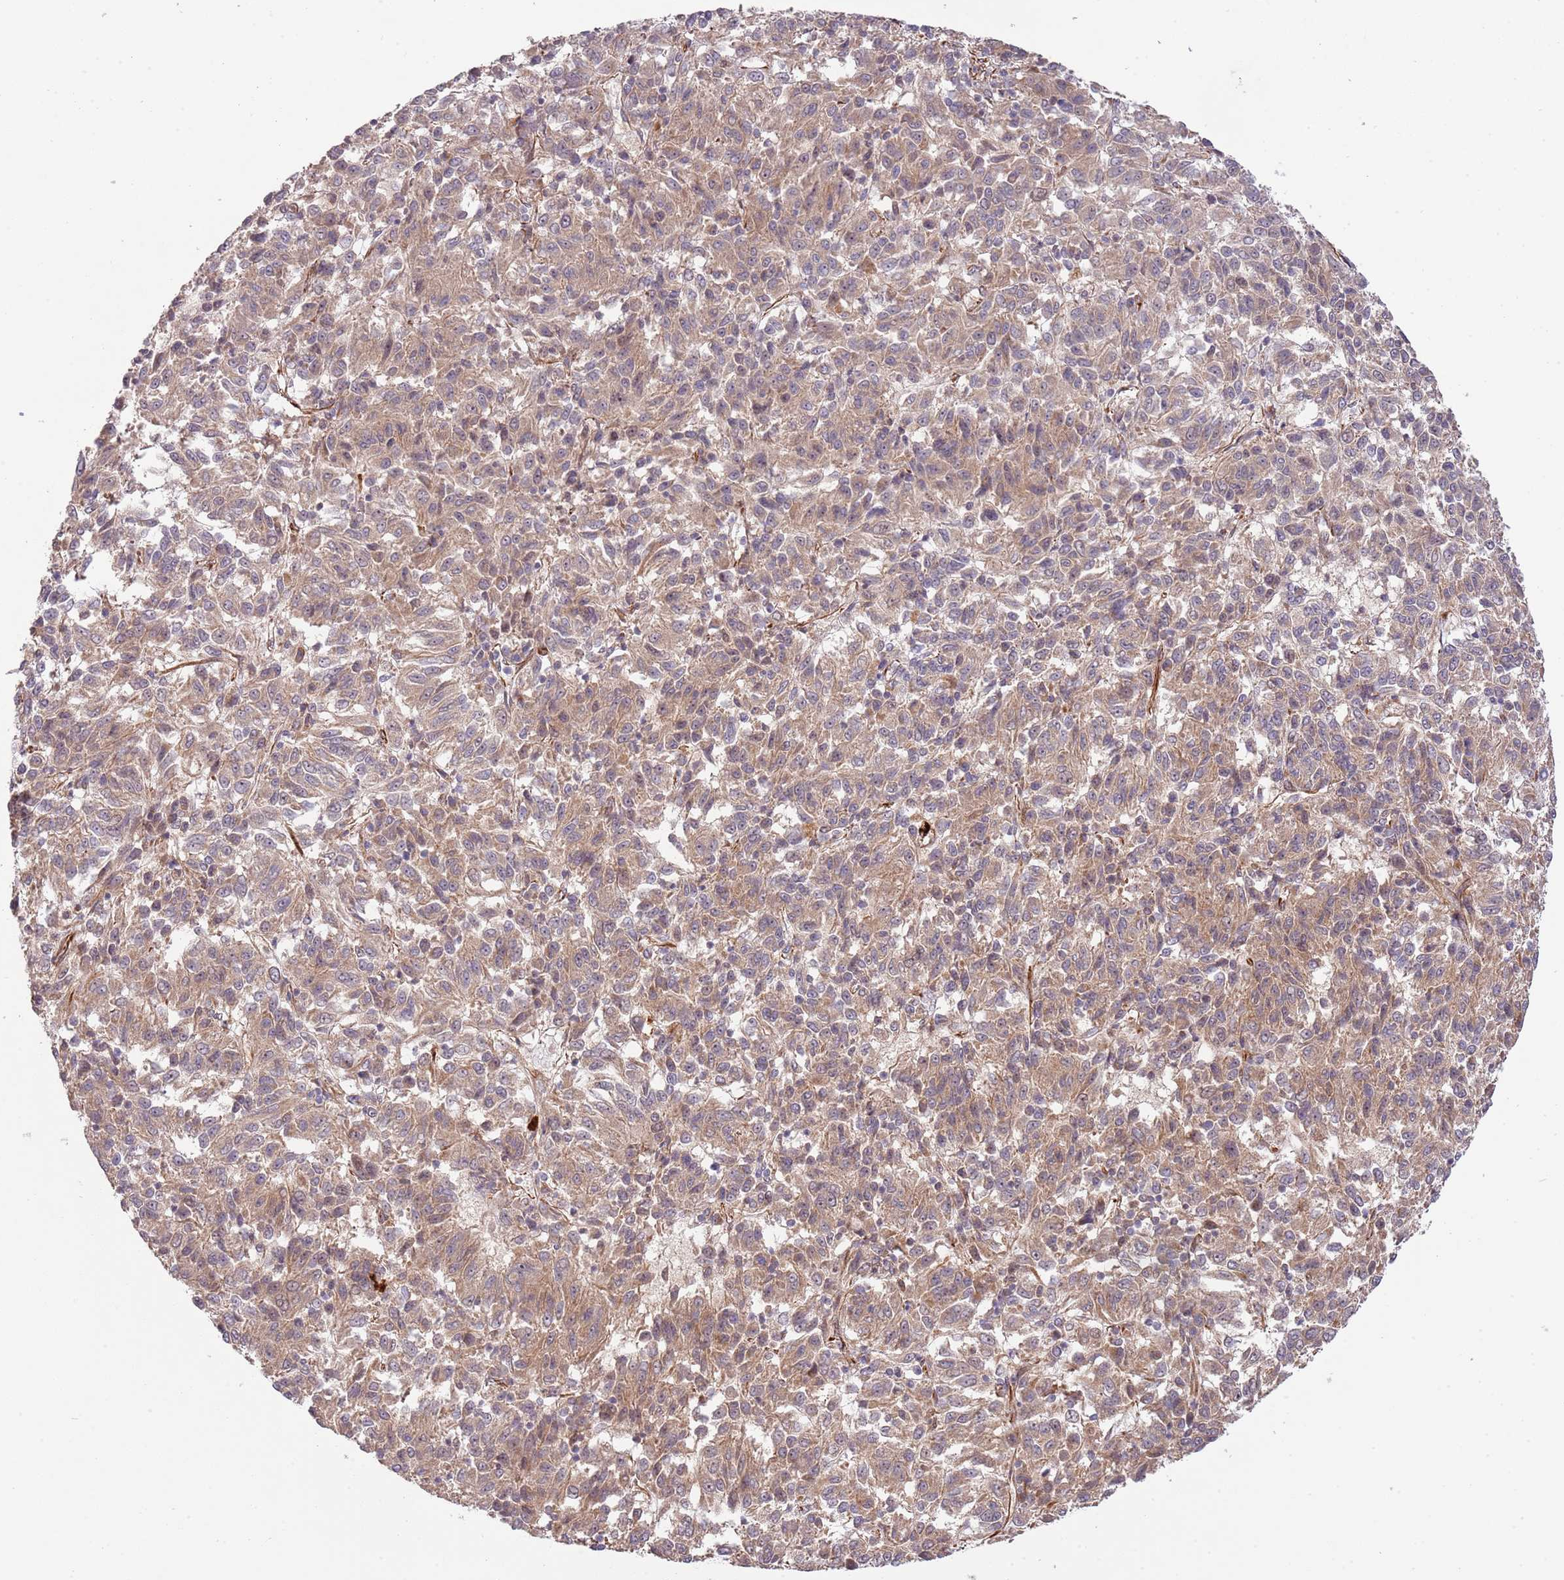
{"staining": {"intensity": "weak", "quantity": ">75%", "location": "cytoplasmic/membranous"}, "tissue": "melanoma", "cell_type": "Tumor cells", "image_type": "cancer", "snomed": [{"axis": "morphology", "description": "Malignant melanoma, Metastatic site"}, {"axis": "topography", "description": "Lung"}], "caption": "Protein expression analysis of human malignant melanoma (metastatic site) reveals weak cytoplasmic/membranous staining in approximately >75% of tumor cells.", "gene": "NEK3", "patient": {"sex": "male", "age": 64}}